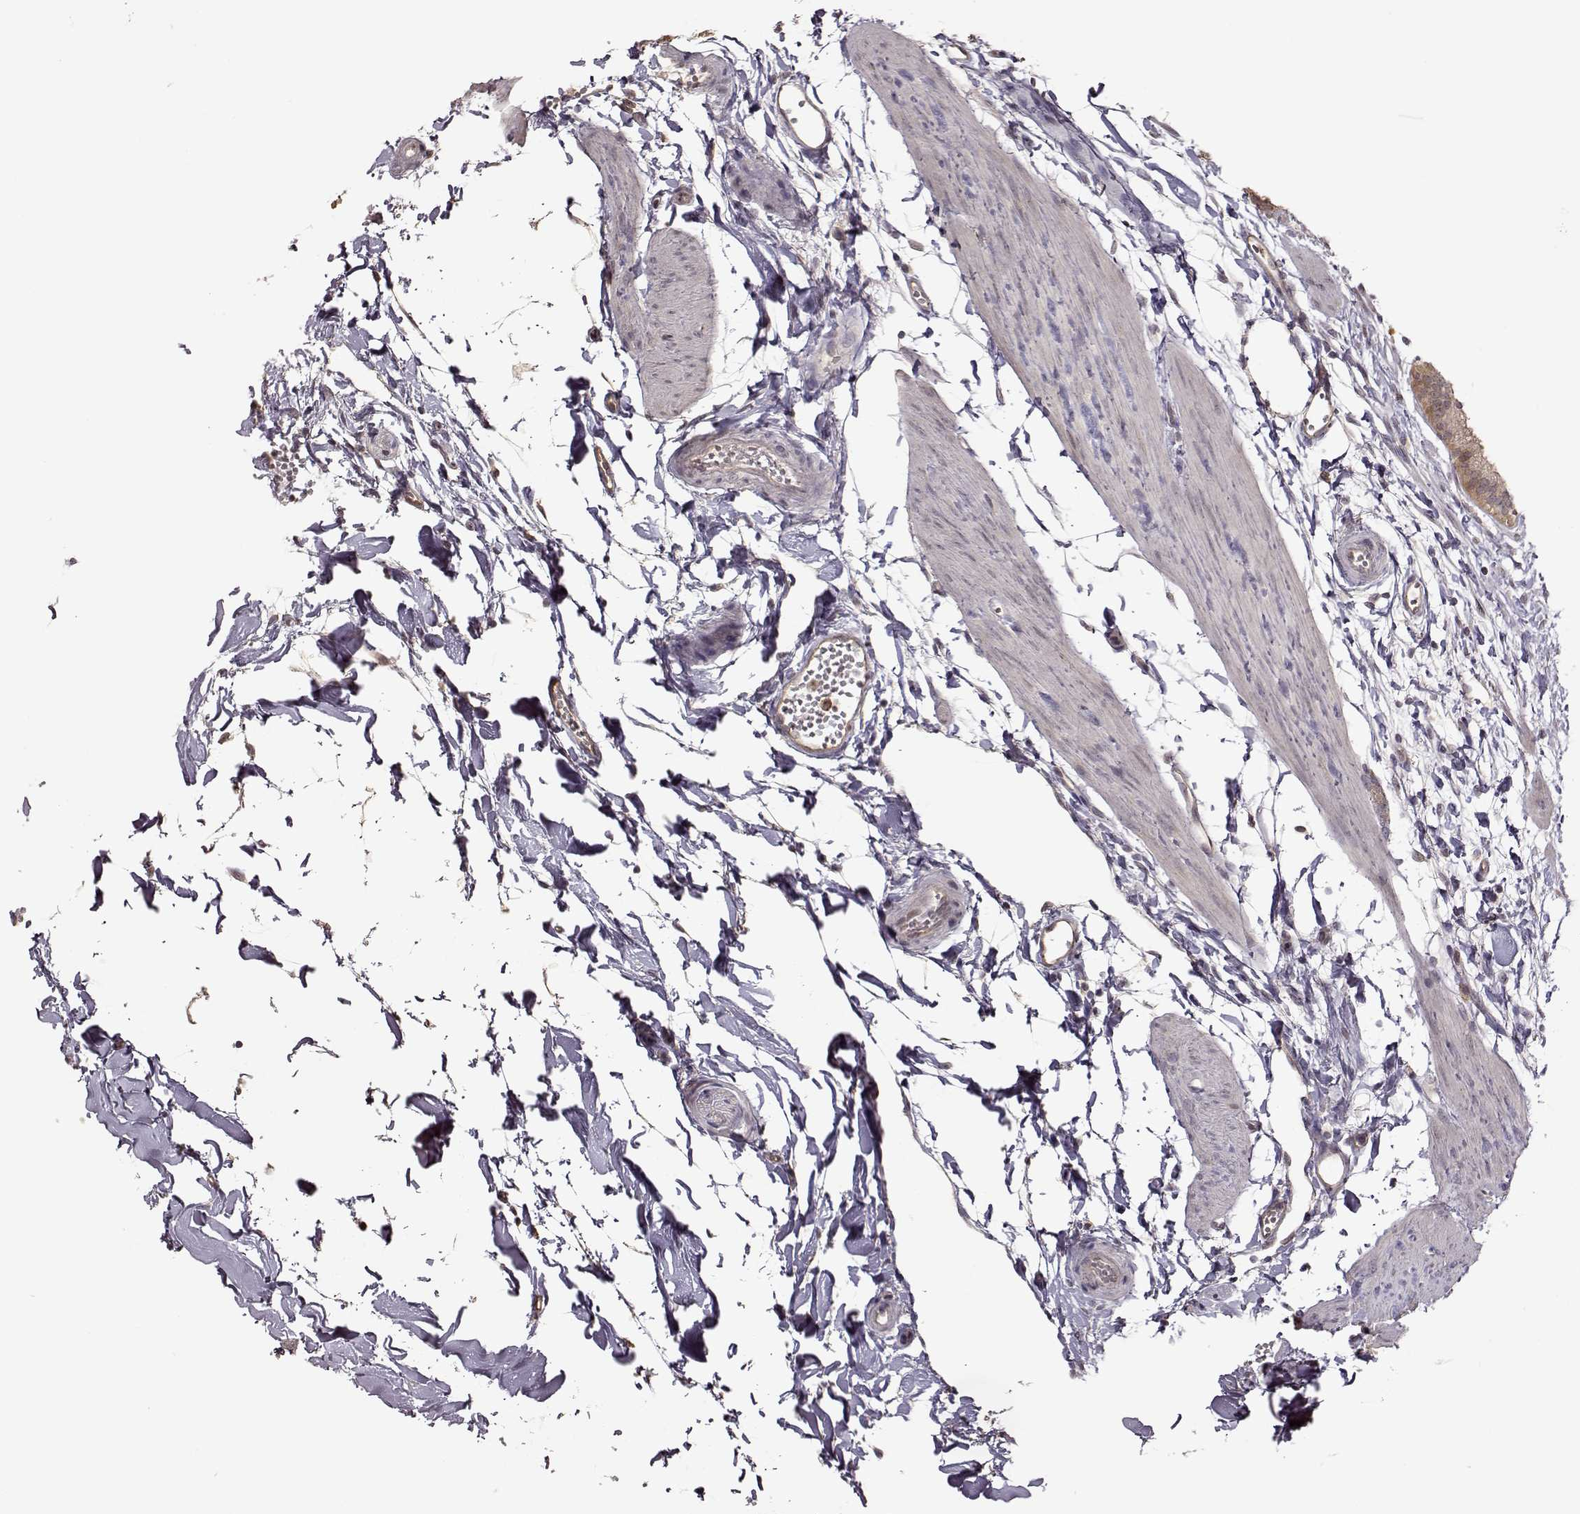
{"staining": {"intensity": "weak", "quantity": ">75%", "location": "cytoplasmic/membranous"}, "tissue": "gallbladder", "cell_type": "Glandular cells", "image_type": "normal", "snomed": [{"axis": "morphology", "description": "Normal tissue, NOS"}, {"axis": "topography", "description": "Gallbladder"}], "caption": "IHC of unremarkable gallbladder shows low levels of weak cytoplasmic/membranous positivity in approximately >75% of glandular cells.", "gene": "CRB1", "patient": {"sex": "female", "age": 63}}